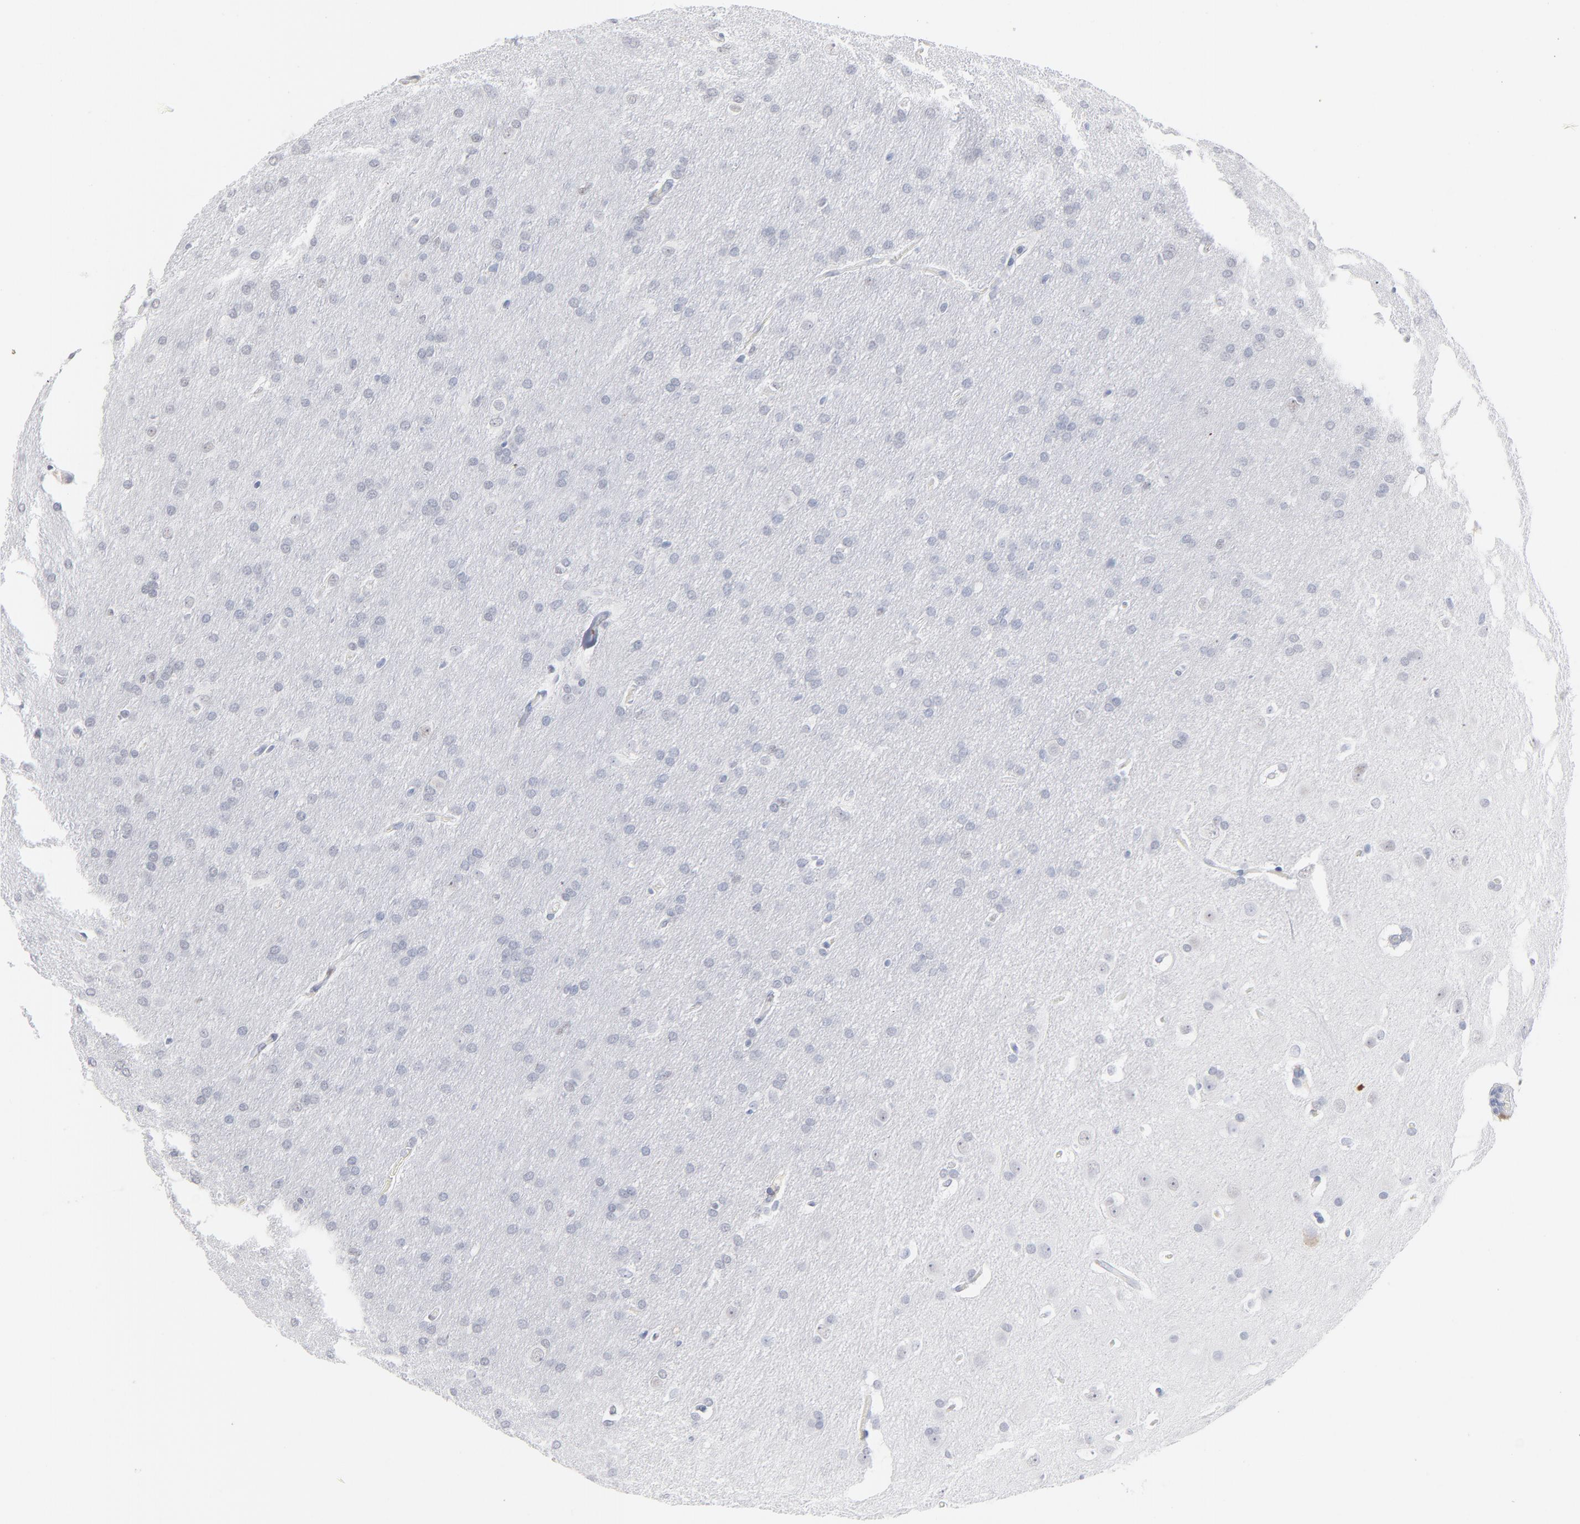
{"staining": {"intensity": "negative", "quantity": "none", "location": "none"}, "tissue": "glioma", "cell_type": "Tumor cells", "image_type": "cancer", "snomed": [{"axis": "morphology", "description": "Glioma, malignant, Low grade"}, {"axis": "topography", "description": "Brain"}], "caption": "A histopathology image of glioma stained for a protein exhibits no brown staining in tumor cells.", "gene": "LTBP2", "patient": {"sex": "female", "age": 32}}